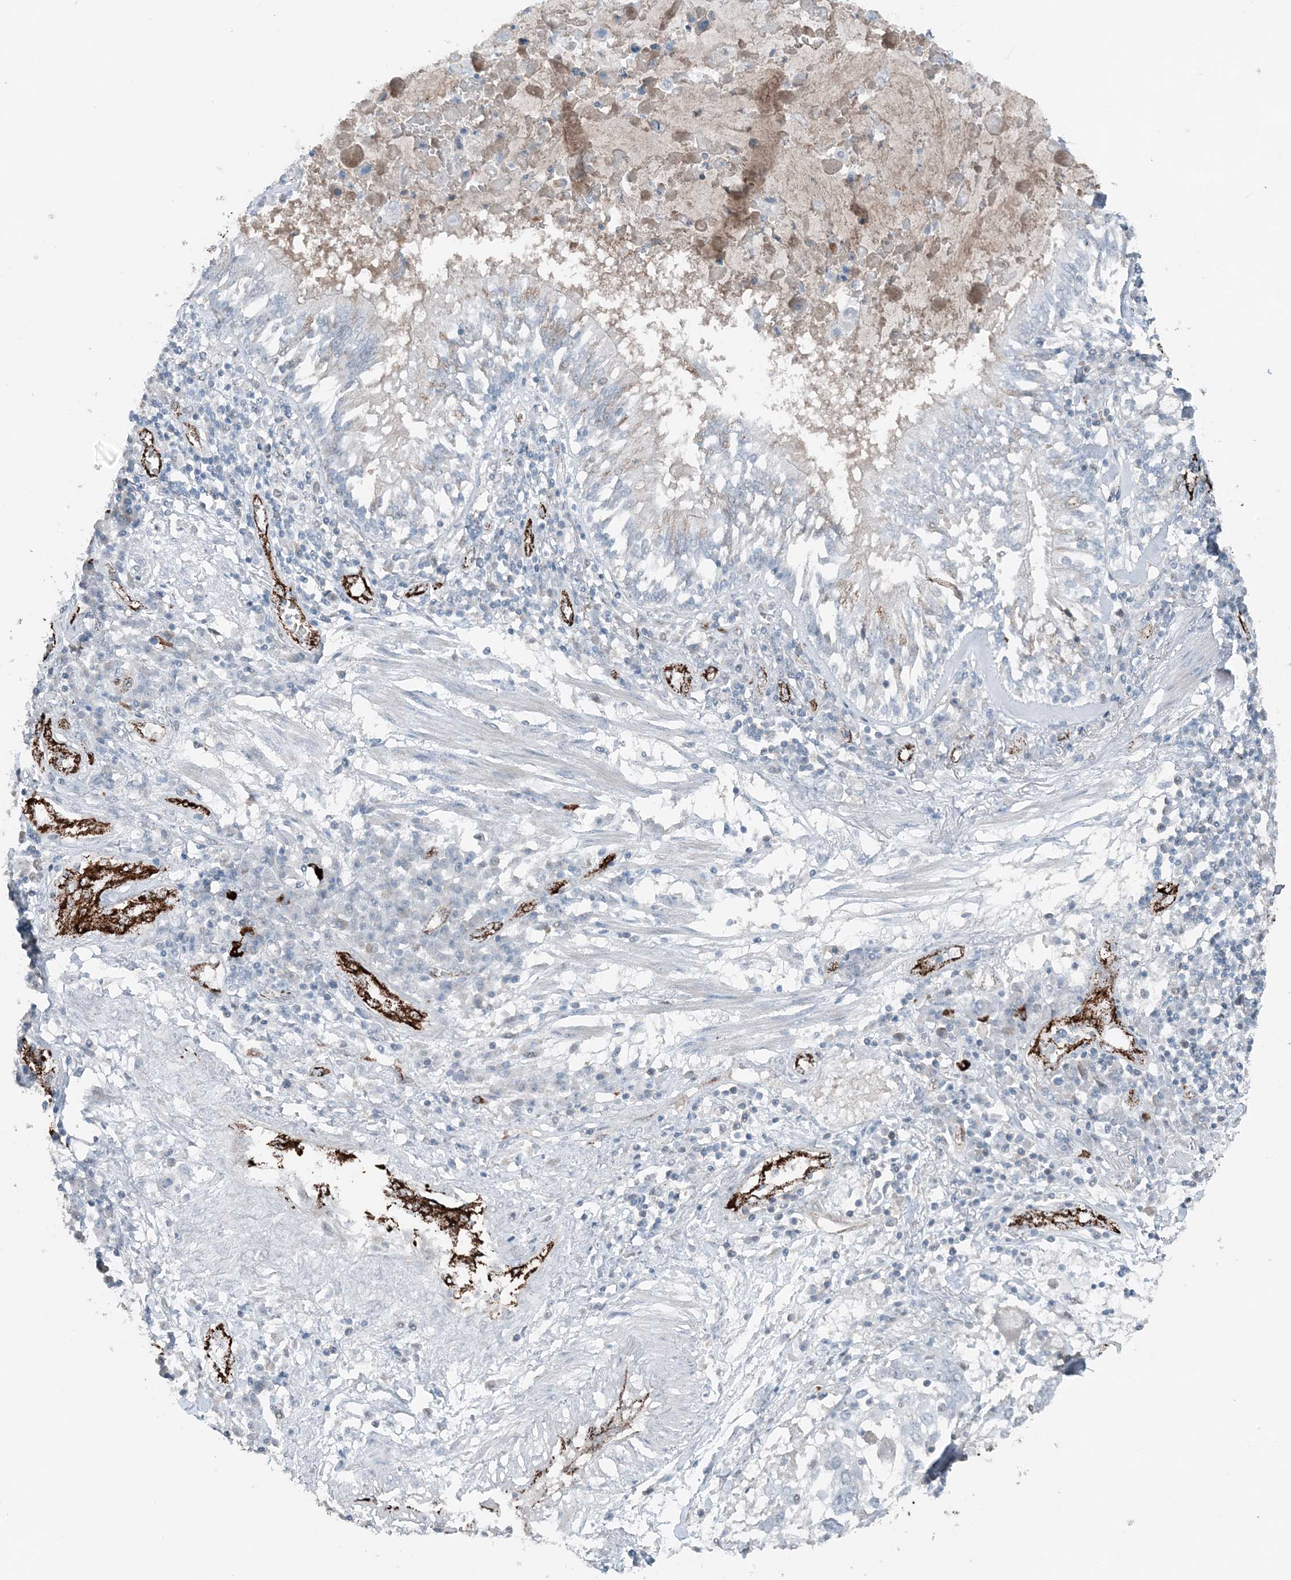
{"staining": {"intensity": "negative", "quantity": "none", "location": "none"}, "tissue": "lung cancer", "cell_type": "Tumor cells", "image_type": "cancer", "snomed": [{"axis": "morphology", "description": "Squamous cell carcinoma, NOS"}, {"axis": "topography", "description": "Lung"}], "caption": "Immunohistochemistry of human lung cancer exhibits no expression in tumor cells.", "gene": "ELOVL7", "patient": {"sex": "male", "age": 65}}